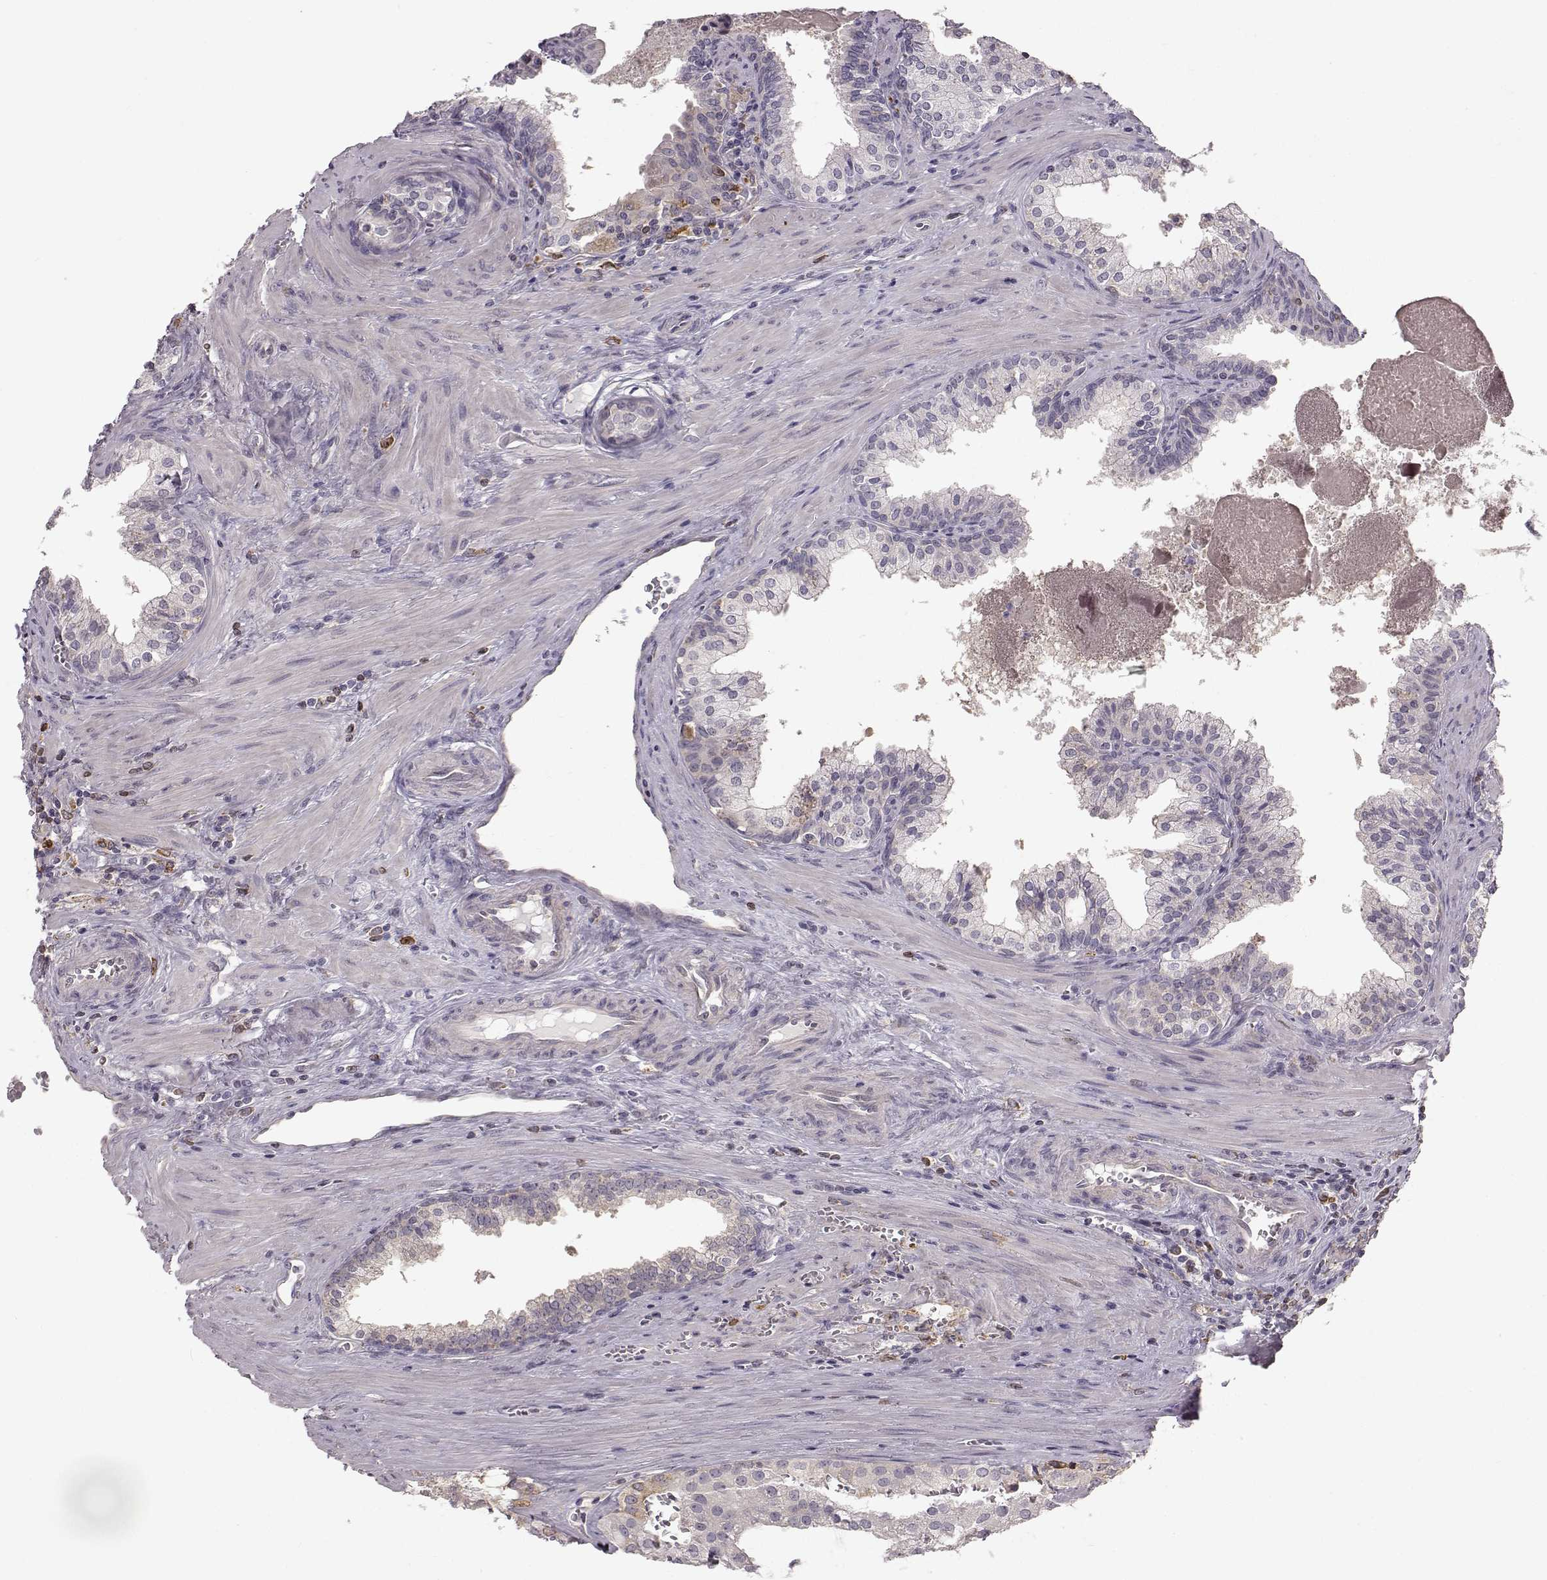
{"staining": {"intensity": "negative", "quantity": "none", "location": "none"}, "tissue": "prostate cancer", "cell_type": "Tumor cells", "image_type": "cancer", "snomed": [{"axis": "morphology", "description": "Adenocarcinoma, High grade"}, {"axis": "topography", "description": "Prostate"}], "caption": "This is a histopathology image of immunohistochemistry (IHC) staining of prostate cancer (high-grade adenocarcinoma), which shows no staining in tumor cells.", "gene": "SPAG17", "patient": {"sex": "male", "age": 68}}